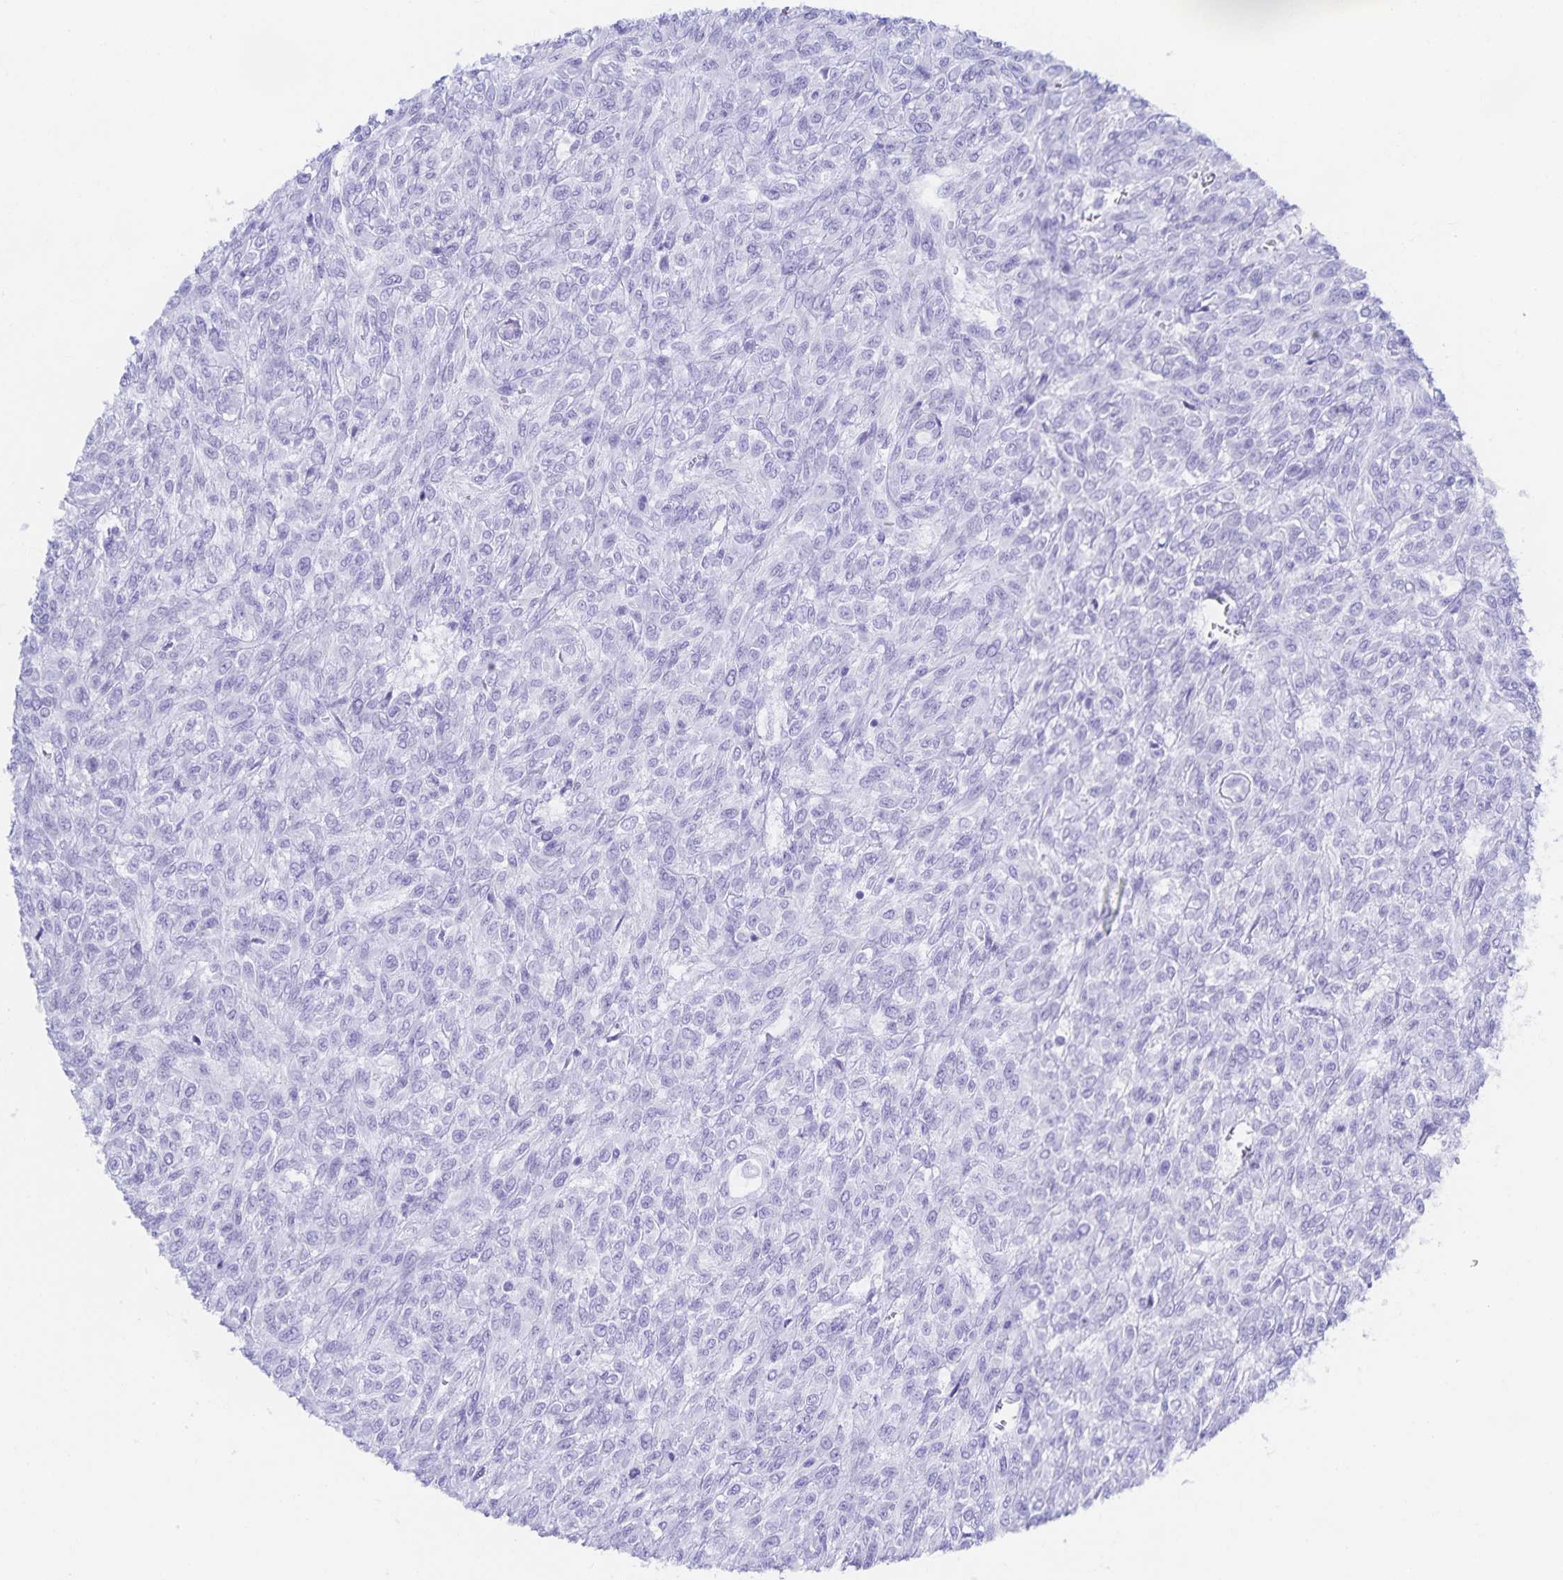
{"staining": {"intensity": "negative", "quantity": "none", "location": "none"}, "tissue": "renal cancer", "cell_type": "Tumor cells", "image_type": "cancer", "snomed": [{"axis": "morphology", "description": "Adenocarcinoma, NOS"}, {"axis": "topography", "description": "Kidney"}], "caption": "IHC histopathology image of human adenocarcinoma (renal) stained for a protein (brown), which reveals no positivity in tumor cells.", "gene": "SNTN", "patient": {"sex": "male", "age": 58}}